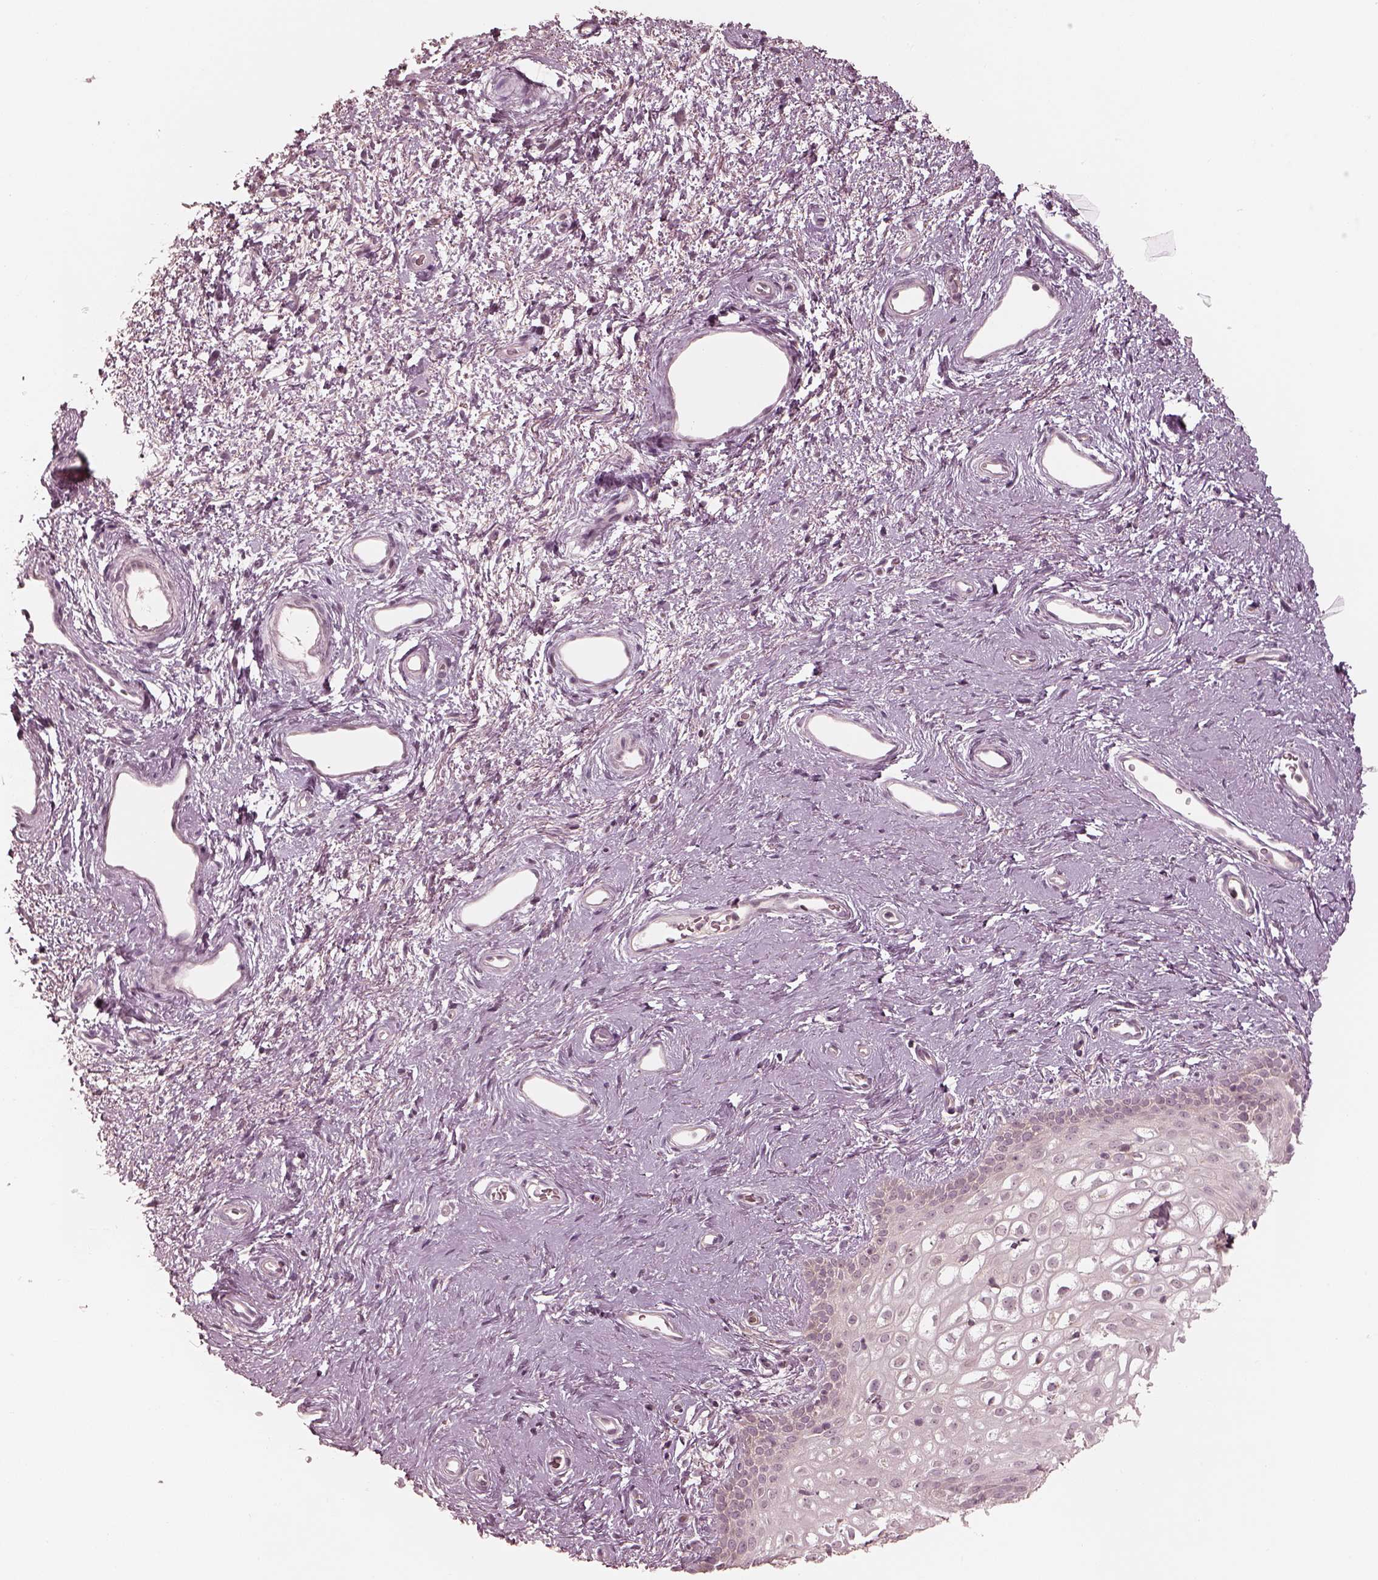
{"staining": {"intensity": "weak", "quantity": "<25%", "location": "cytoplasmic/membranous"}, "tissue": "skin", "cell_type": "Epidermal cells", "image_type": "normal", "snomed": [{"axis": "morphology", "description": "Normal tissue, NOS"}, {"axis": "topography", "description": "Anal"}], "caption": "Protein analysis of benign skin shows no significant expression in epidermal cells. The staining was performed using DAB (3,3'-diaminobenzidine) to visualize the protein expression in brown, while the nuclei were stained in blue with hematoxylin (Magnification: 20x).", "gene": "ACACB", "patient": {"sex": "female", "age": 46}}